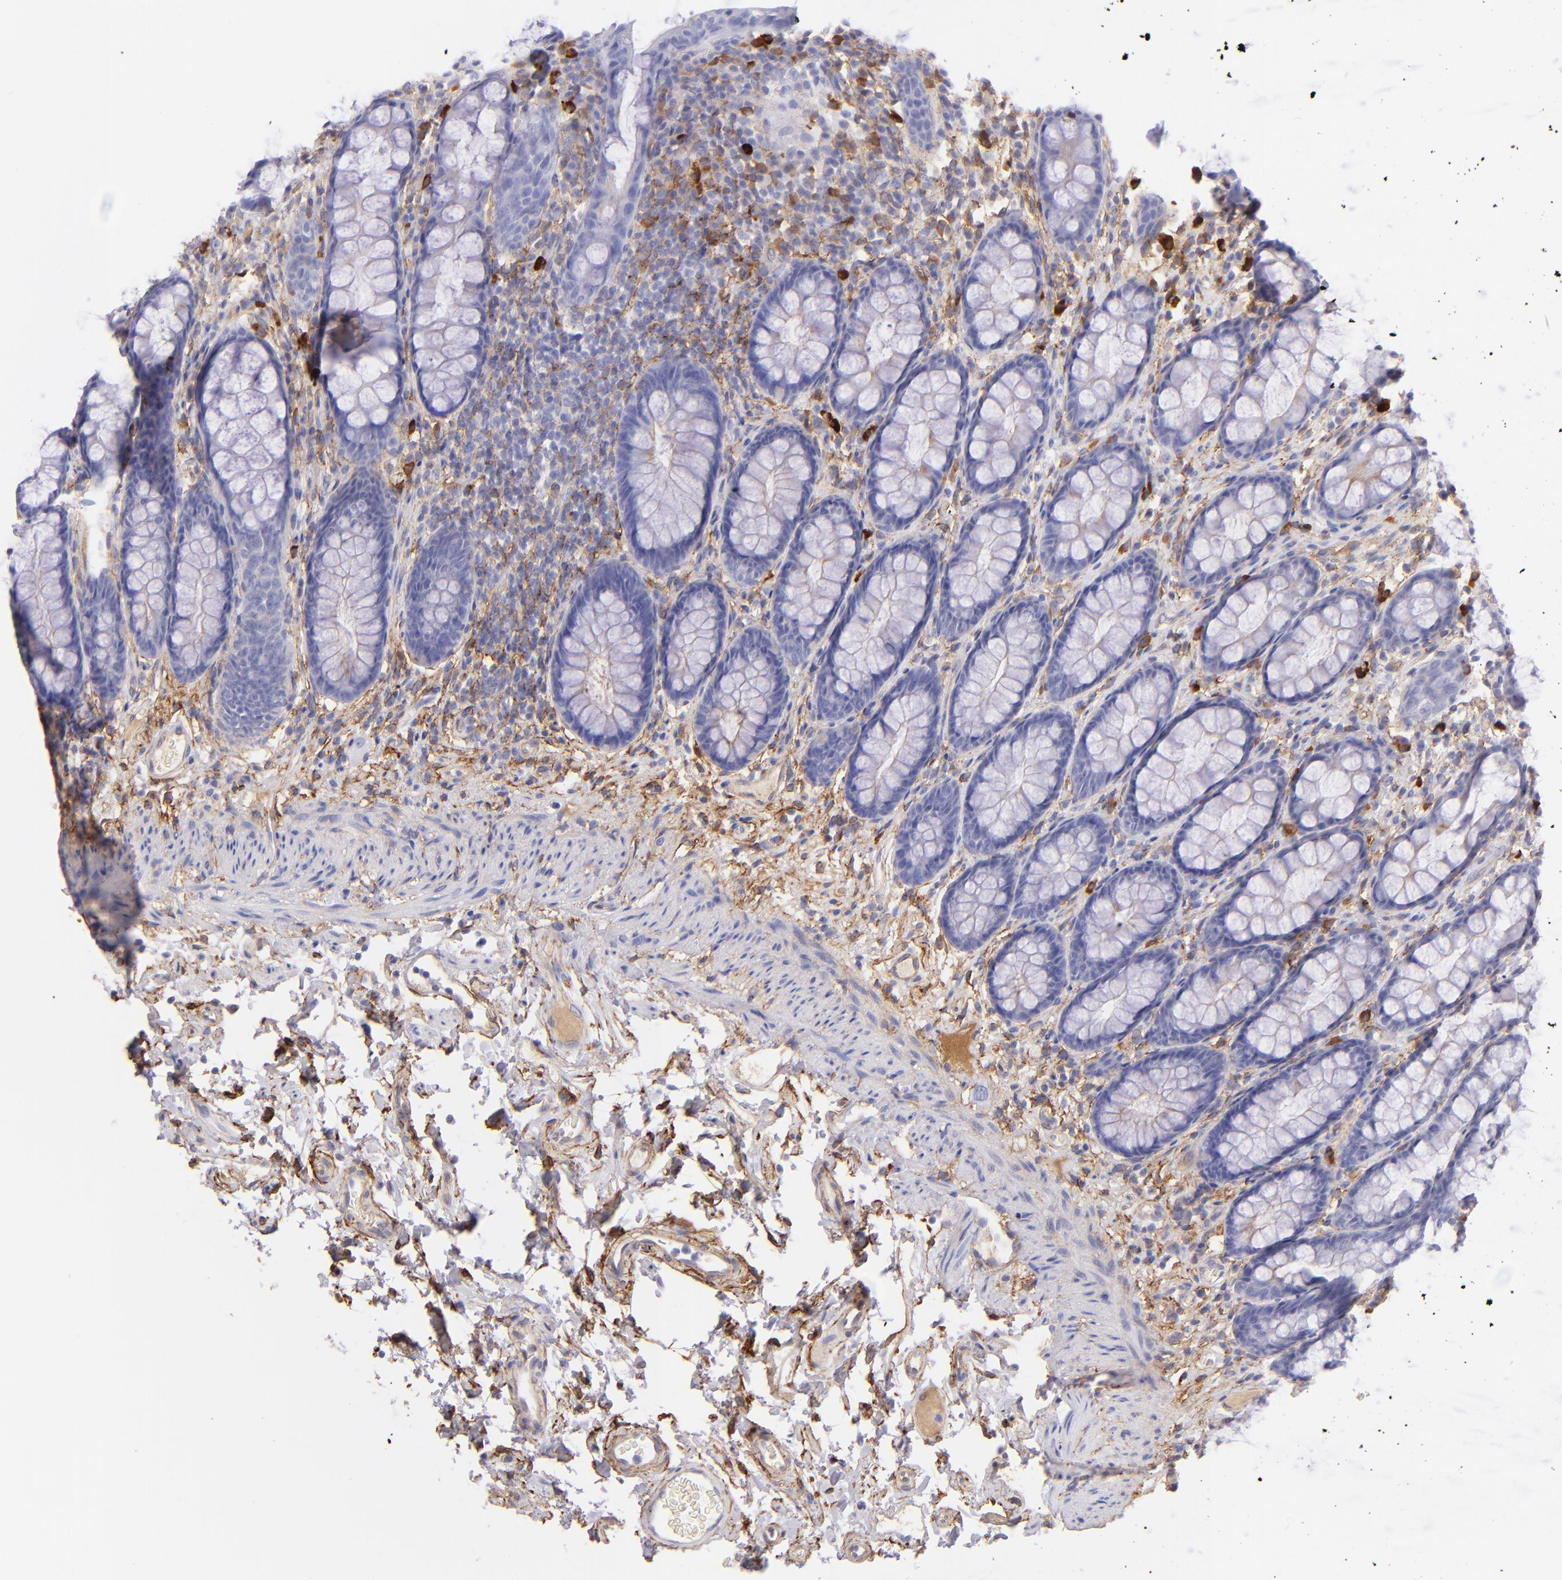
{"staining": {"intensity": "negative", "quantity": "none", "location": "none"}, "tissue": "rectum", "cell_type": "Glandular cells", "image_type": "normal", "snomed": [{"axis": "morphology", "description": "Normal tissue, NOS"}, {"axis": "topography", "description": "Rectum"}], "caption": "Glandular cells show no significant positivity in benign rectum. The staining was performed using DAB to visualize the protein expression in brown, while the nuclei were stained in blue with hematoxylin (Magnification: 20x).", "gene": "CD81", "patient": {"sex": "male", "age": 92}}